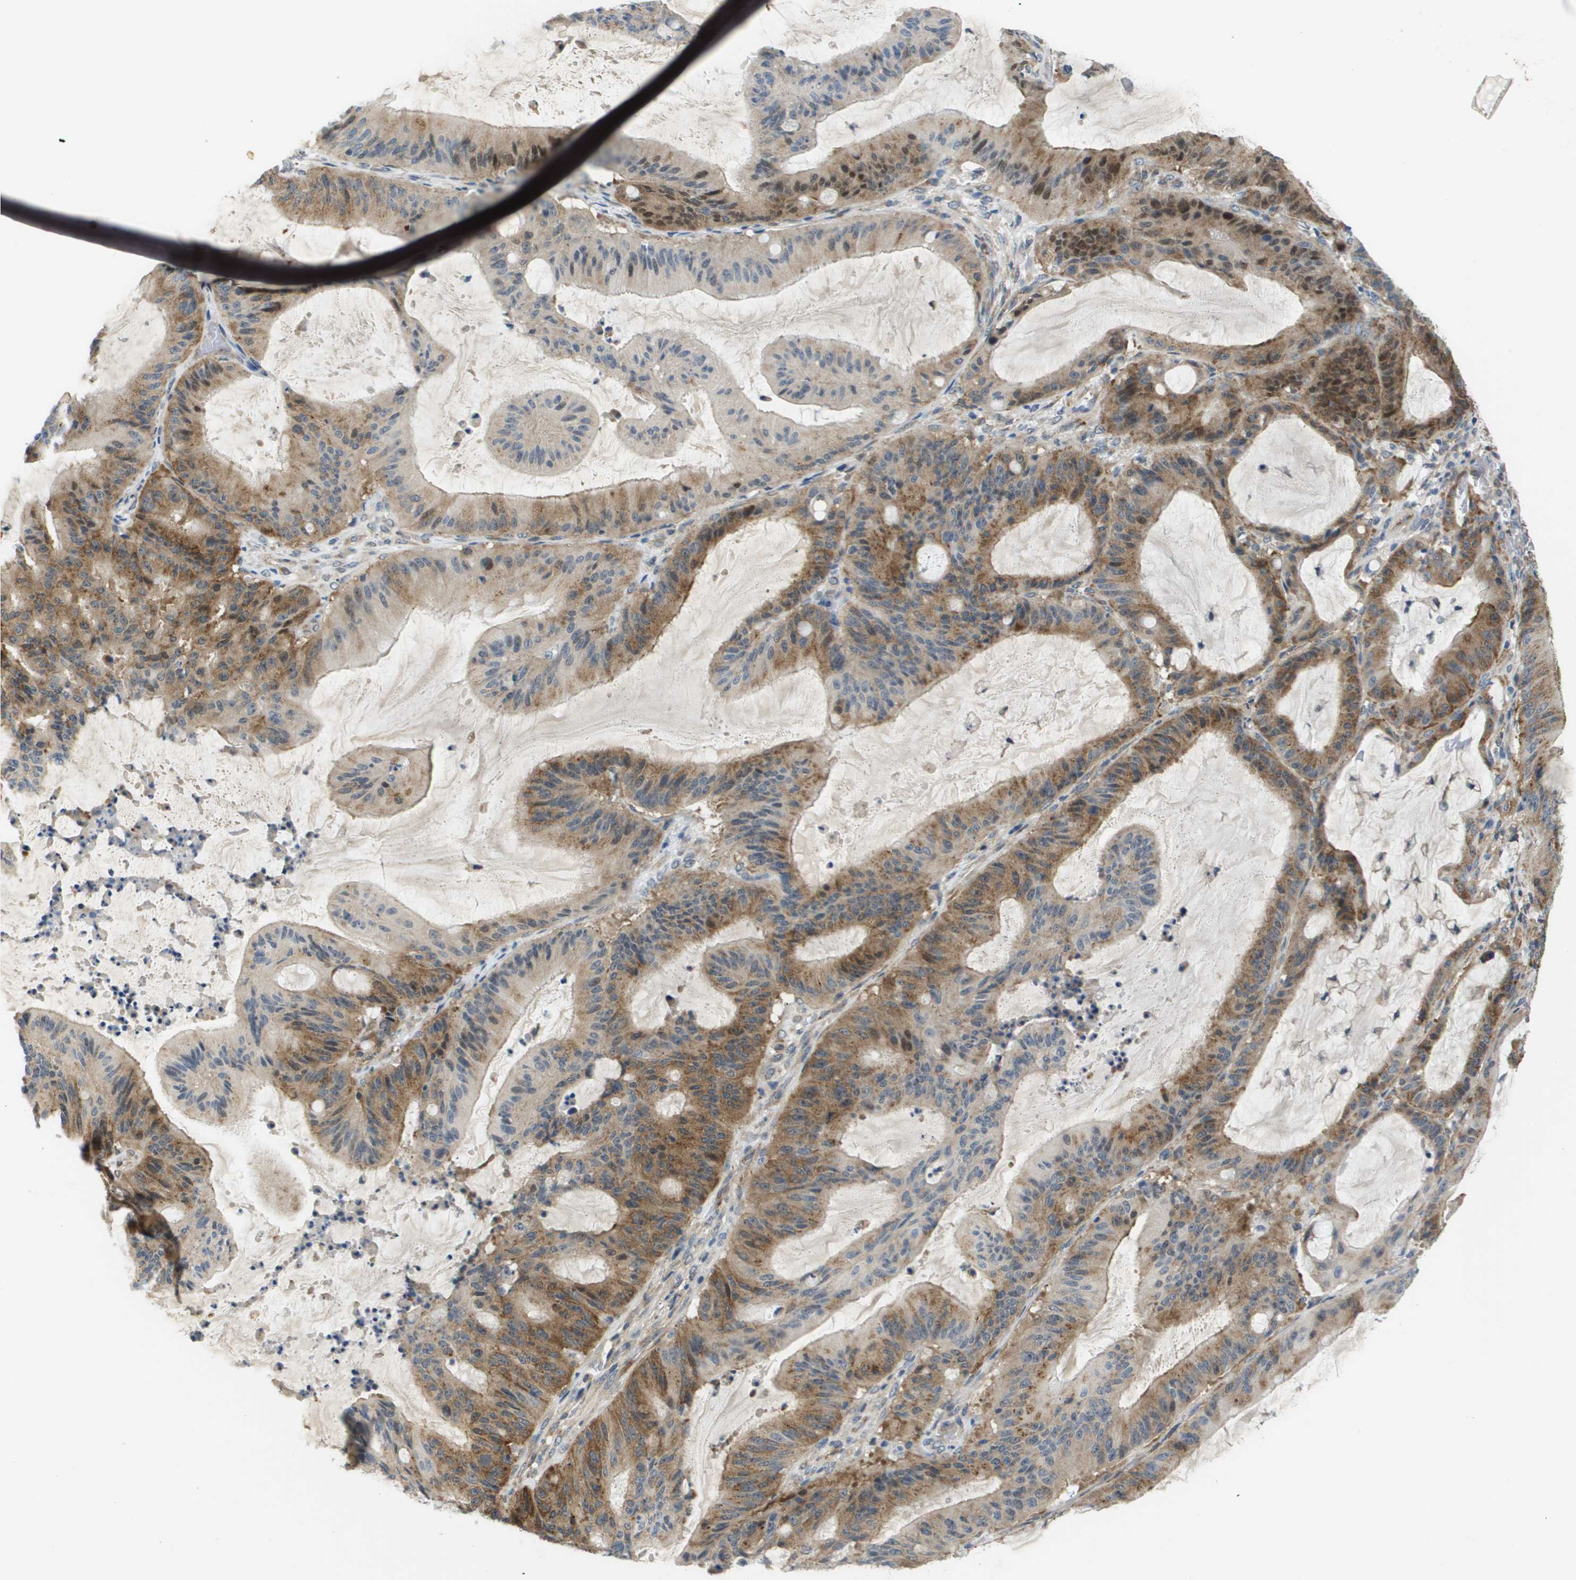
{"staining": {"intensity": "moderate", "quantity": ">75%", "location": "cytoplasmic/membranous"}, "tissue": "liver cancer", "cell_type": "Tumor cells", "image_type": "cancer", "snomed": [{"axis": "morphology", "description": "Normal tissue, NOS"}, {"axis": "morphology", "description": "Cholangiocarcinoma"}, {"axis": "topography", "description": "Liver"}, {"axis": "topography", "description": "Peripheral nerve tissue"}], "caption": "Cholangiocarcinoma (liver) stained with a protein marker displays moderate staining in tumor cells.", "gene": "OTUD5", "patient": {"sex": "female", "age": 73}}